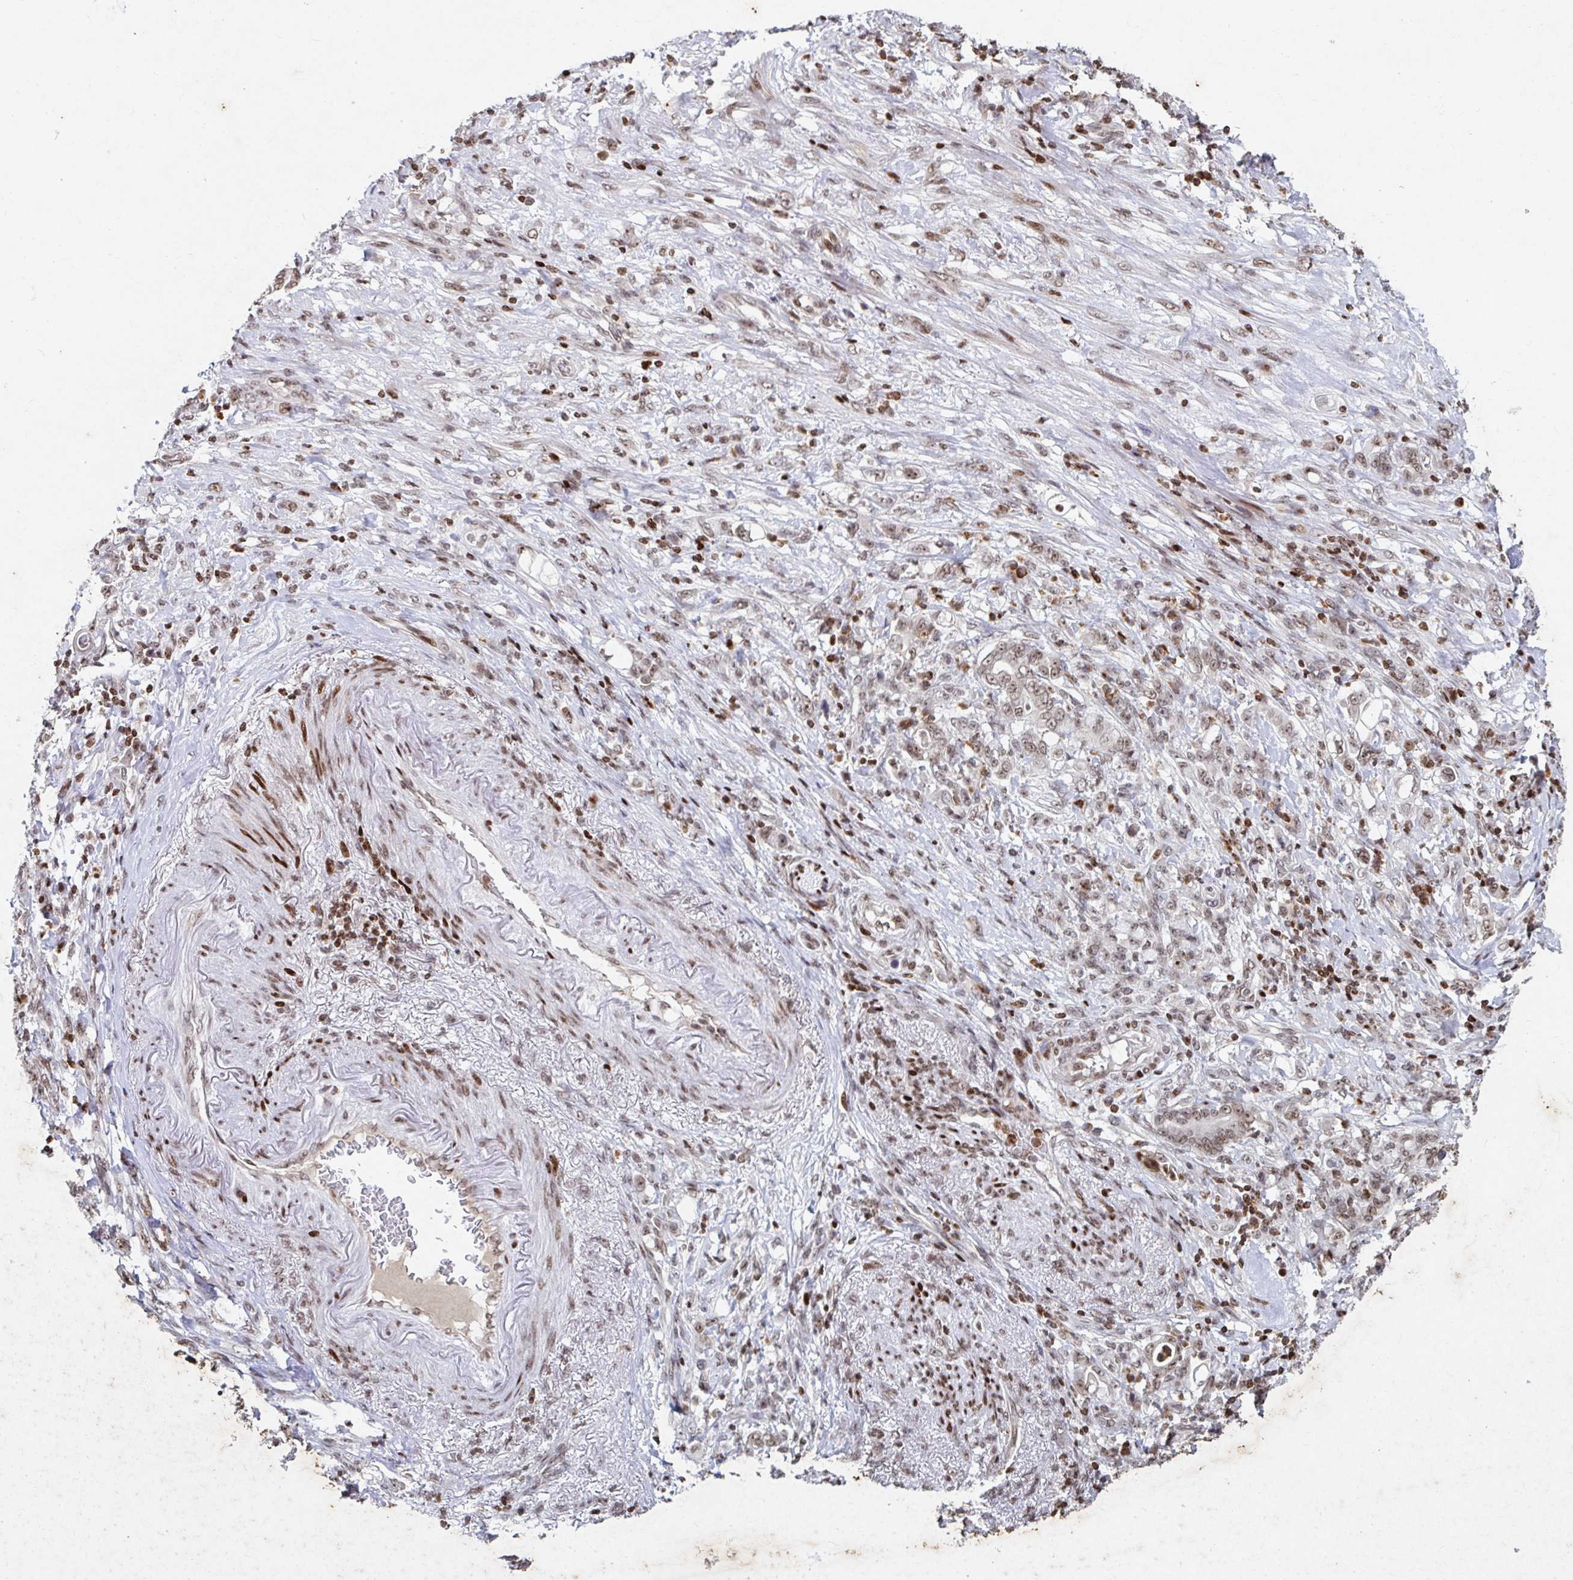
{"staining": {"intensity": "weak", "quantity": ">75%", "location": "nuclear"}, "tissue": "stomach cancer", "cell_type": "Tumor cells", "image_type": "cancer", "snomed": [{"axis": "morphology", "description": "Adenocarcinoma, NOS"}, {"axis": "topography", "description": "Stomach"}], "caption": "This photomicrograph shows immunohistochemistry (IHC) staining of human adenocarcinoma (stomach), with low weak nuclear positivity in approximately >75% of tumor cells.", "gene": "C19orf53", "patient": {"sex": "female", "age": 79}}